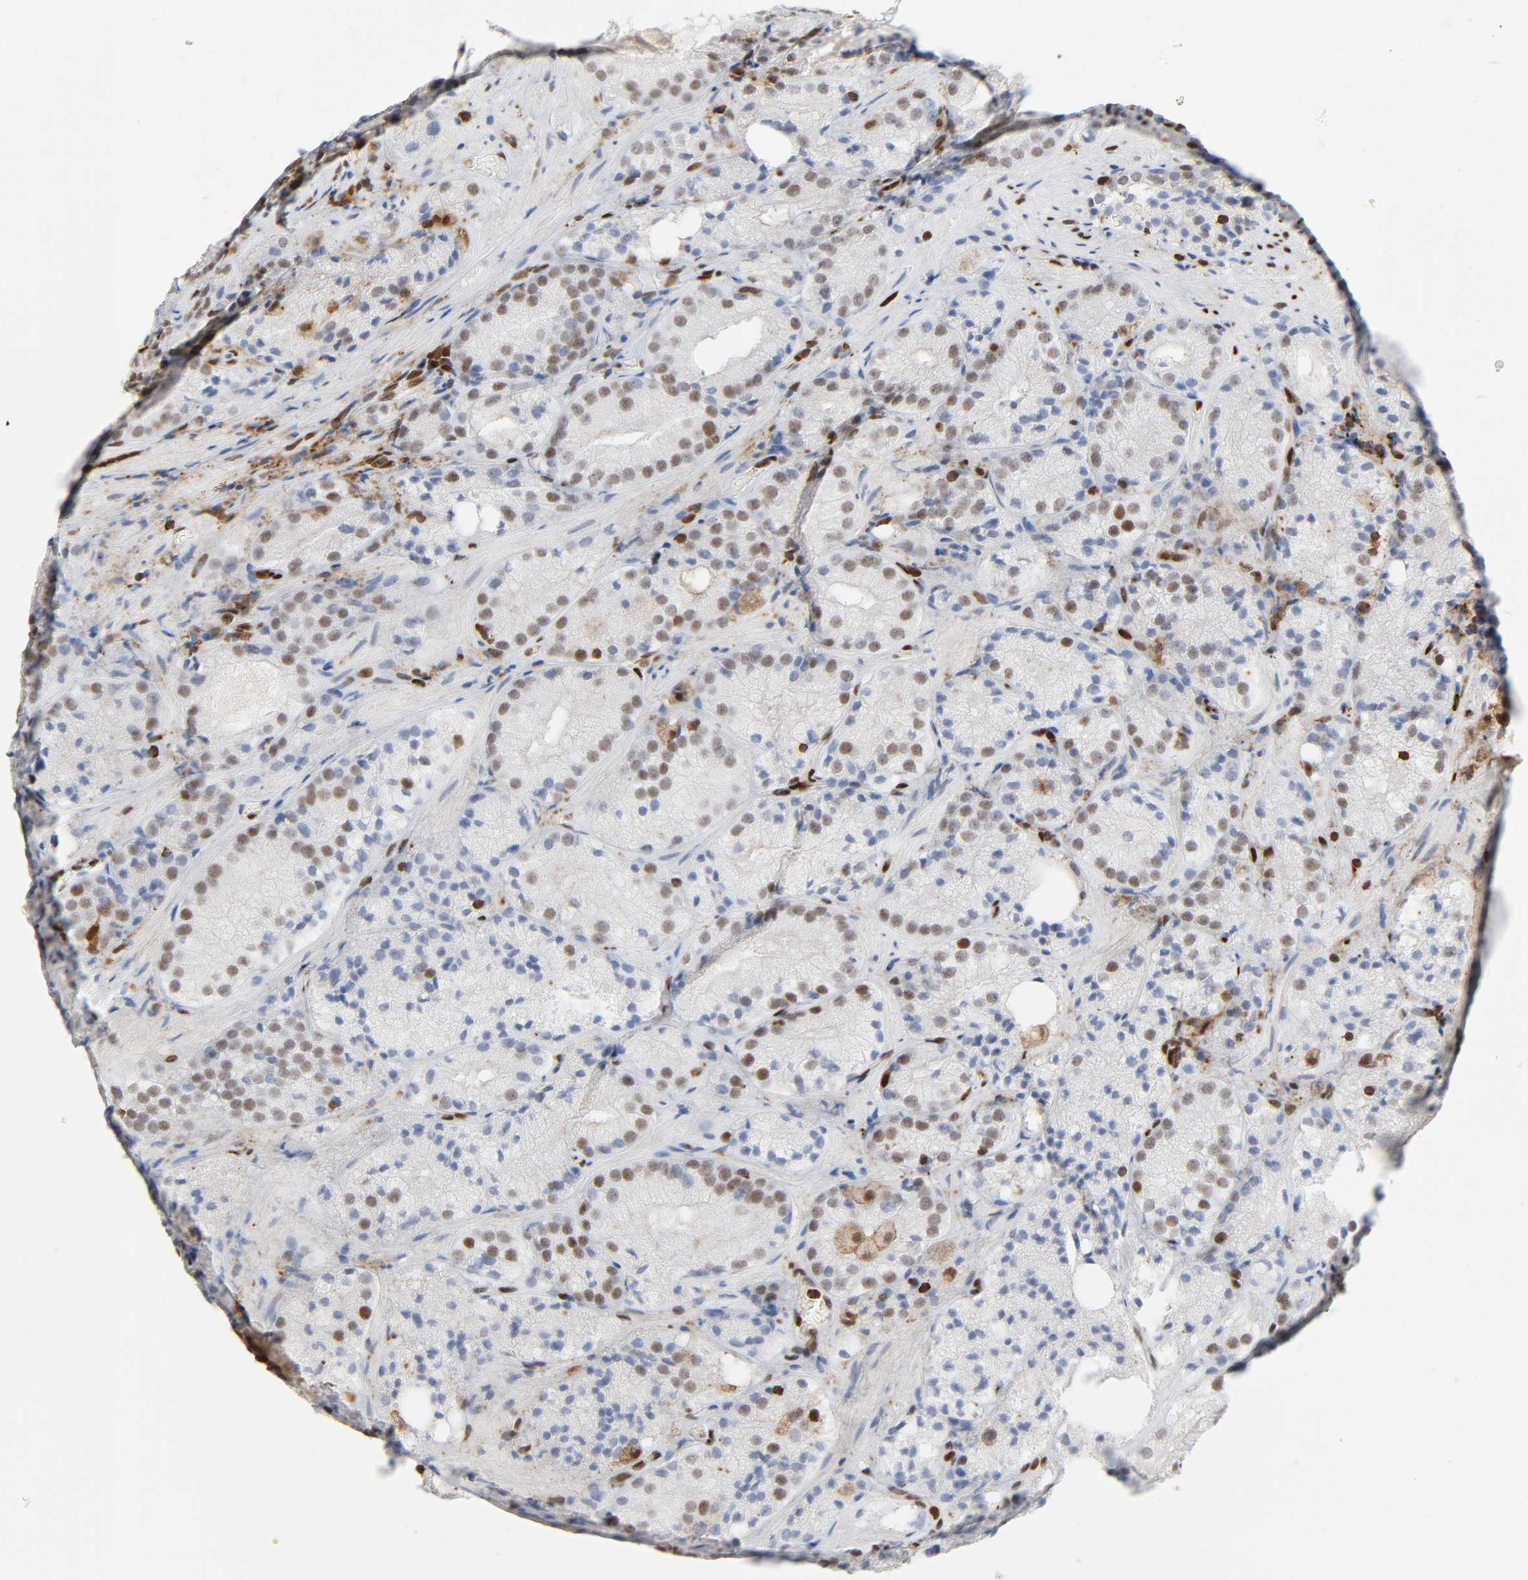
{"staining": {"intensity": "moderate", "quantity": "25%-75%", "location": "nuclear"}, "tissue": "prostate cancer", "cell_type": "Tumor cells", "image_type": "cancer", "snomed": [{"axis": "morphology", "description": "Adenocarcinoma, Low grade"}, {"axis": "topography", "description": "Prostate"}], "caption": "Immunohistochemical staining of prostate cancer shows medium levels of moderate nuclear protein staining in about 25%-75% of tumor cells. The protein is stained brown, and the nuclei are stained in blue (DAB (3,3'-diaminobenzidine) IHC with brightfield microscopy, high magnification).", "gene": "WAS", "patient": {"sex": "male", "age": 60}}